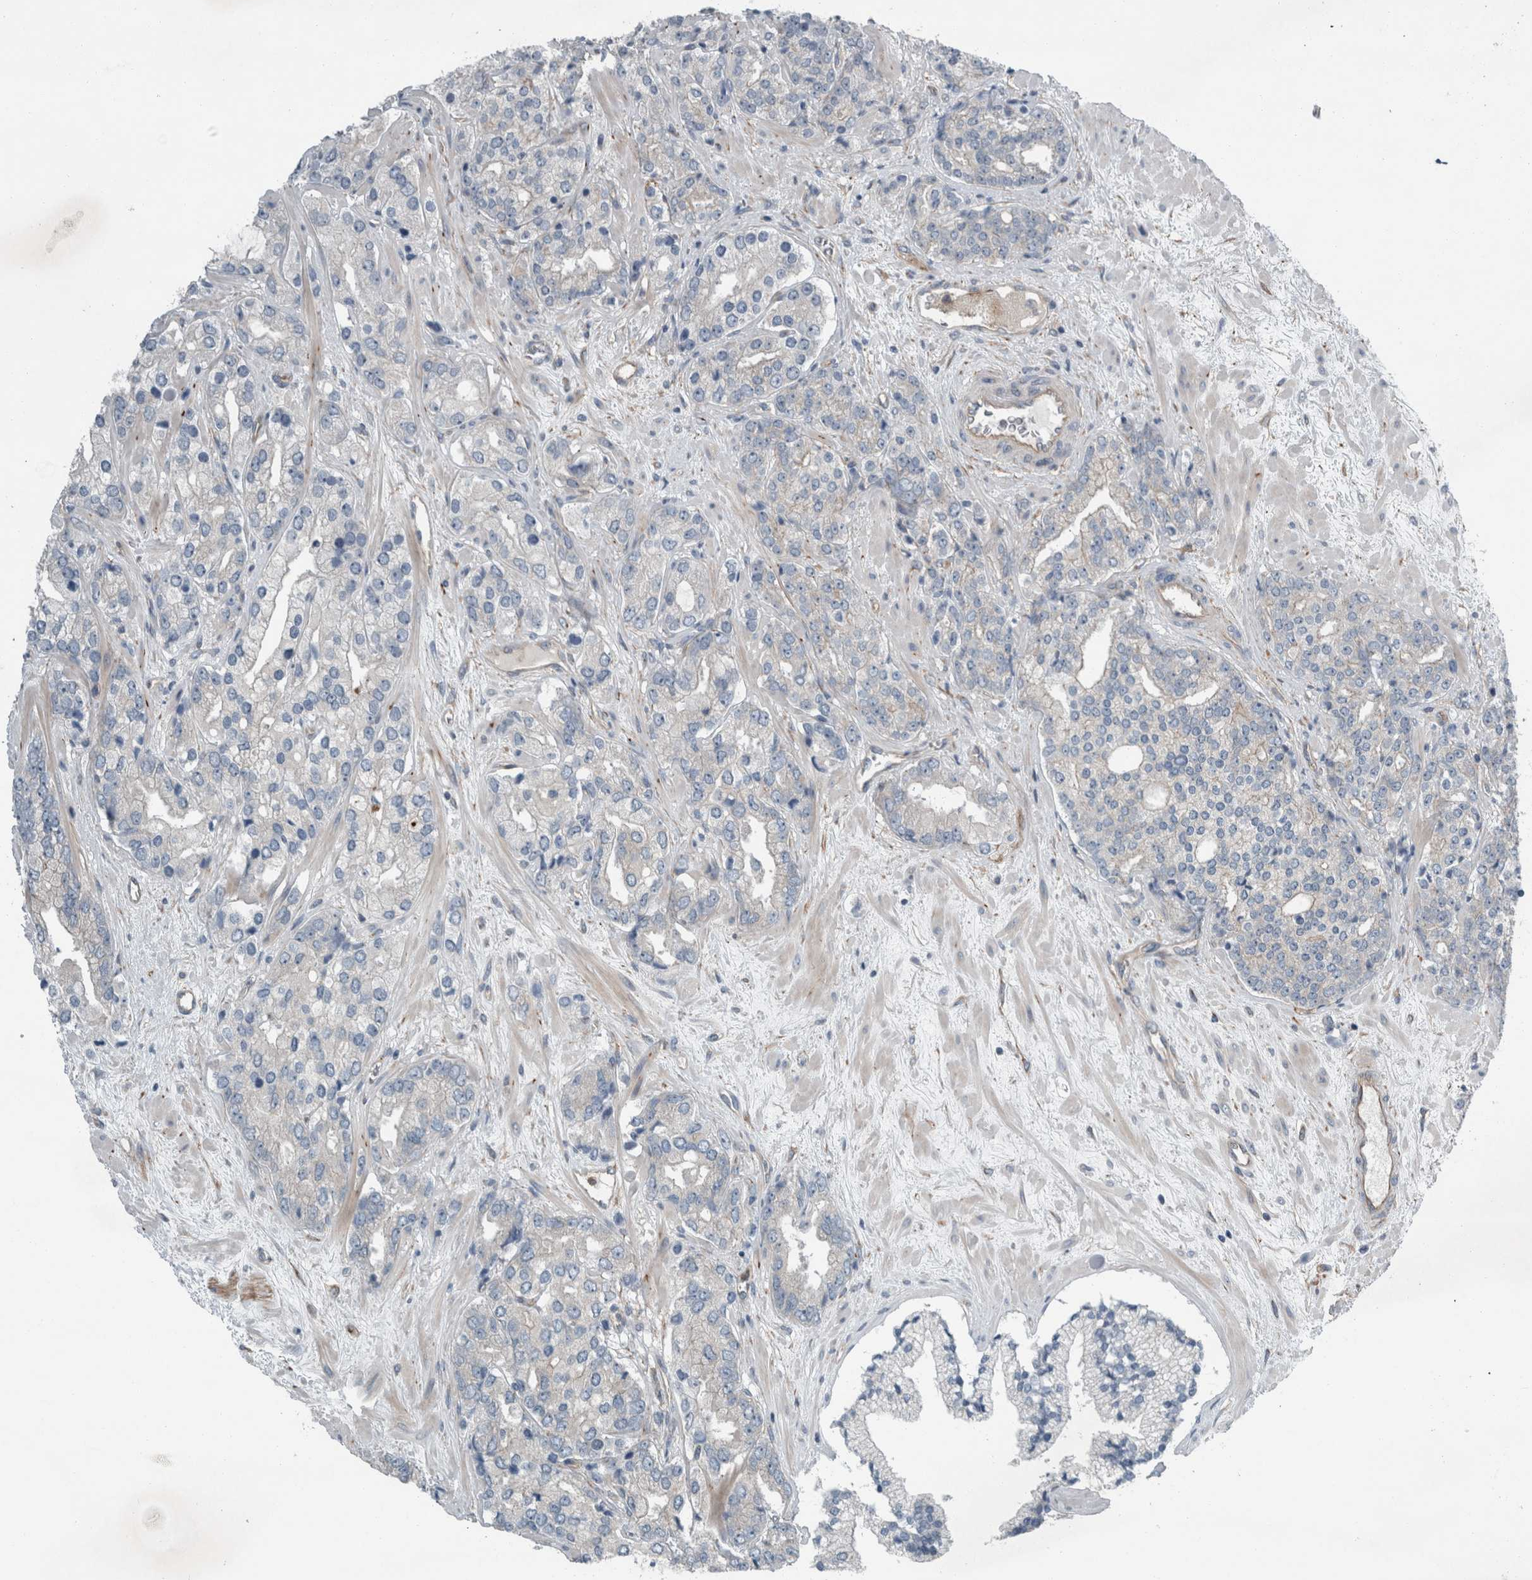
{"staining": {"intensity": "negative", "quantity": "none", "location": "none"}, "tissue": "prostate cancer", "cell_type": "Tumor cells", "image_type": "cancer", "snomed": [{"axis": "morphology", "description": "Adenocarcinoma, High grade"}, {"axis": "topography", "description": "Prostate"}], "caption": "IHC of prostate cancer (adenocarcinoma (high-grade)) exhibits no staining in tumor cells.", "gene": "GLT8D2", "patient": {"sex": "male", "age": 71}}